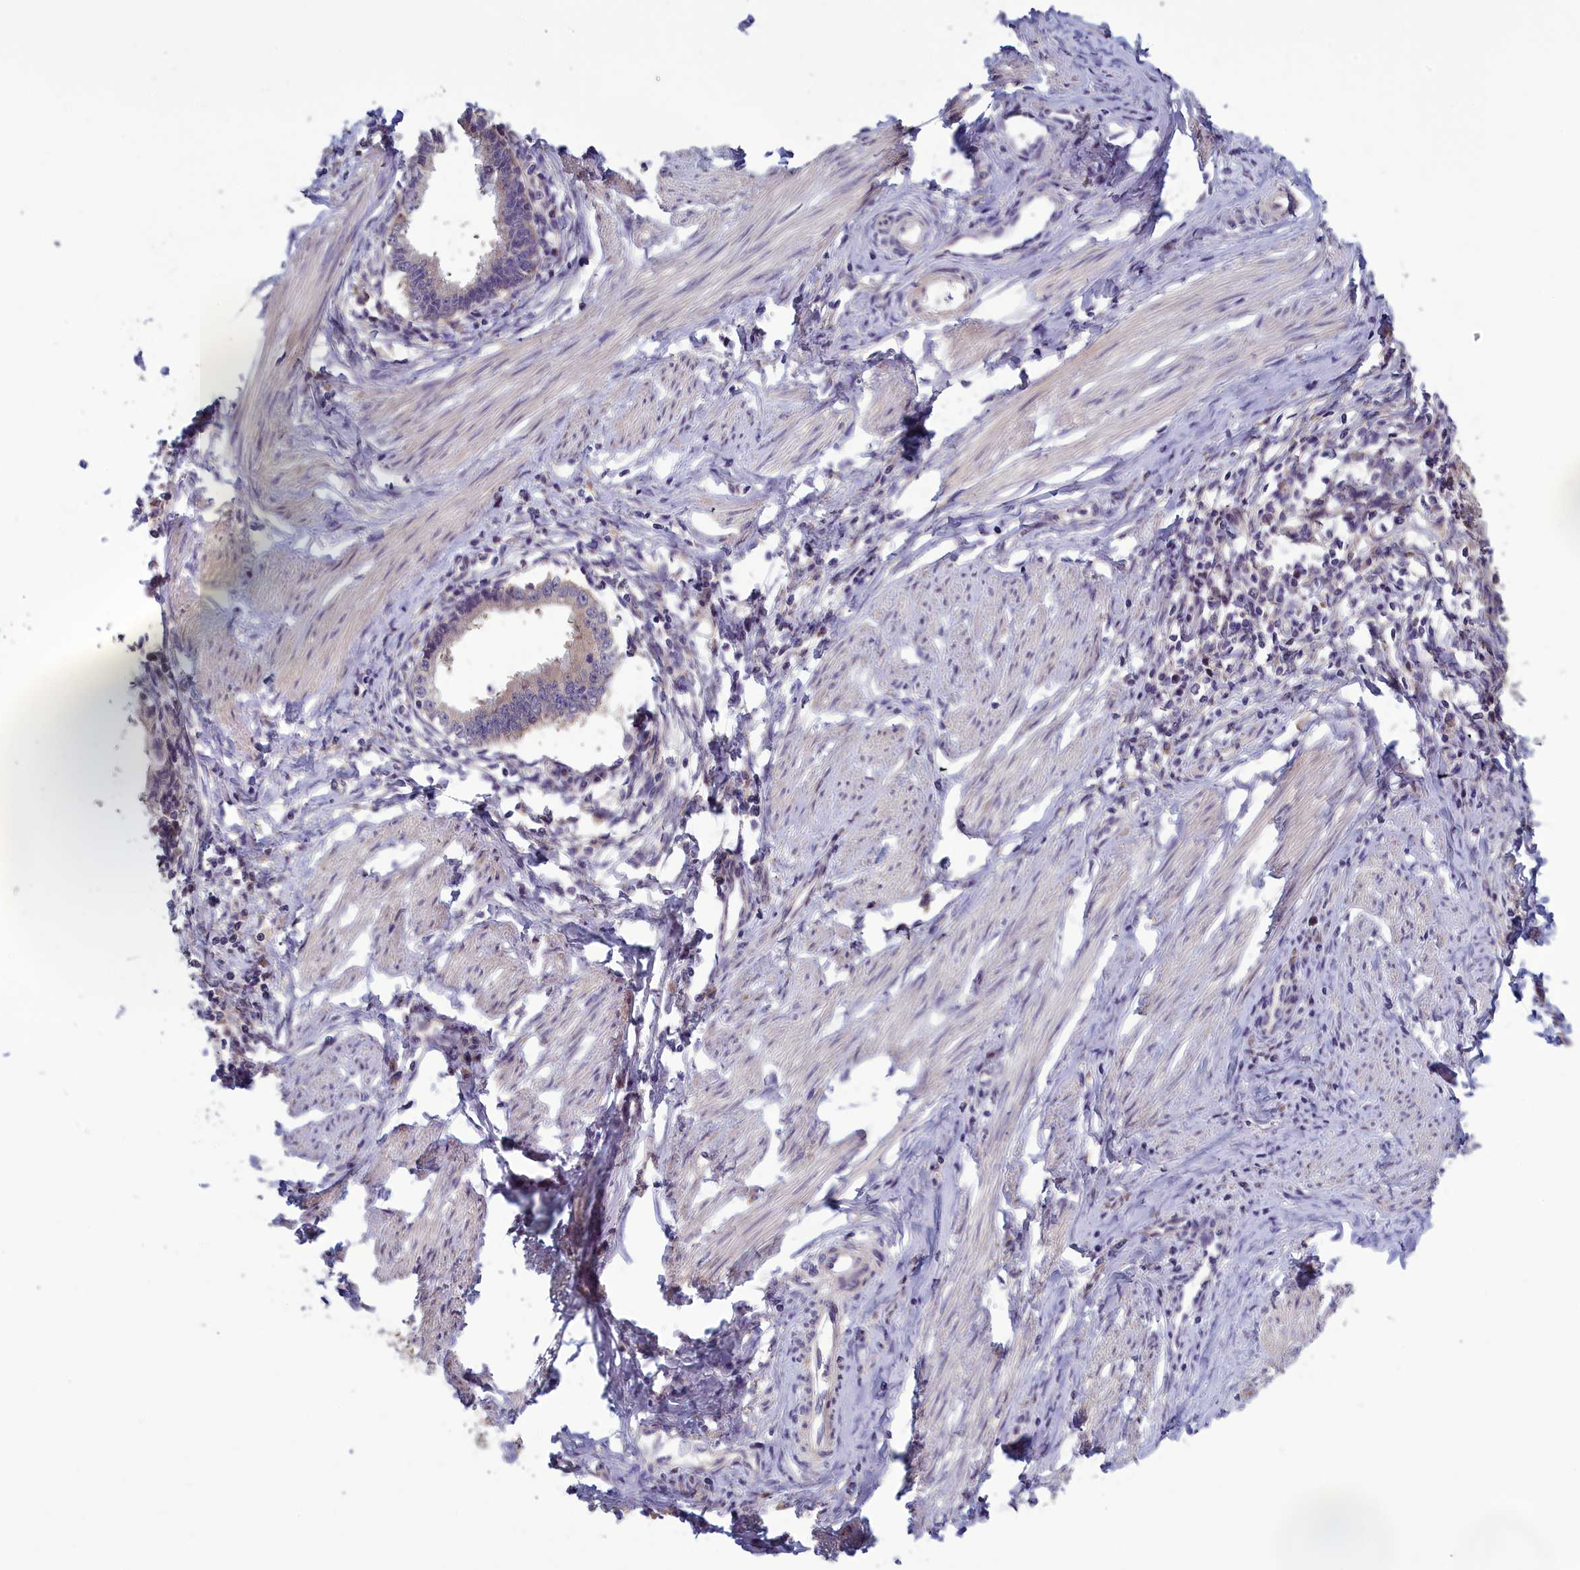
{"staining": {"intensity": "negative", "quantity": "none", "location": "none"}, "tissue": "cervical cancer", "cell_type": "Tumor cells", "image_type": "cancer", "snomed": [{"axis": "morphology", "description": "Adenocarcinoma, NOS"}, {"axis": "topography", "description": "Cervix"}], "caption": "High power microscopy histopathology image of an immunohistochemistry (IHC) photomicrograph of cervical cancer (adenocarcinoma), revealing no significant staining in tumor cells.", "gene": "HECA", "patient": {"sex": "female", "age": 36}}